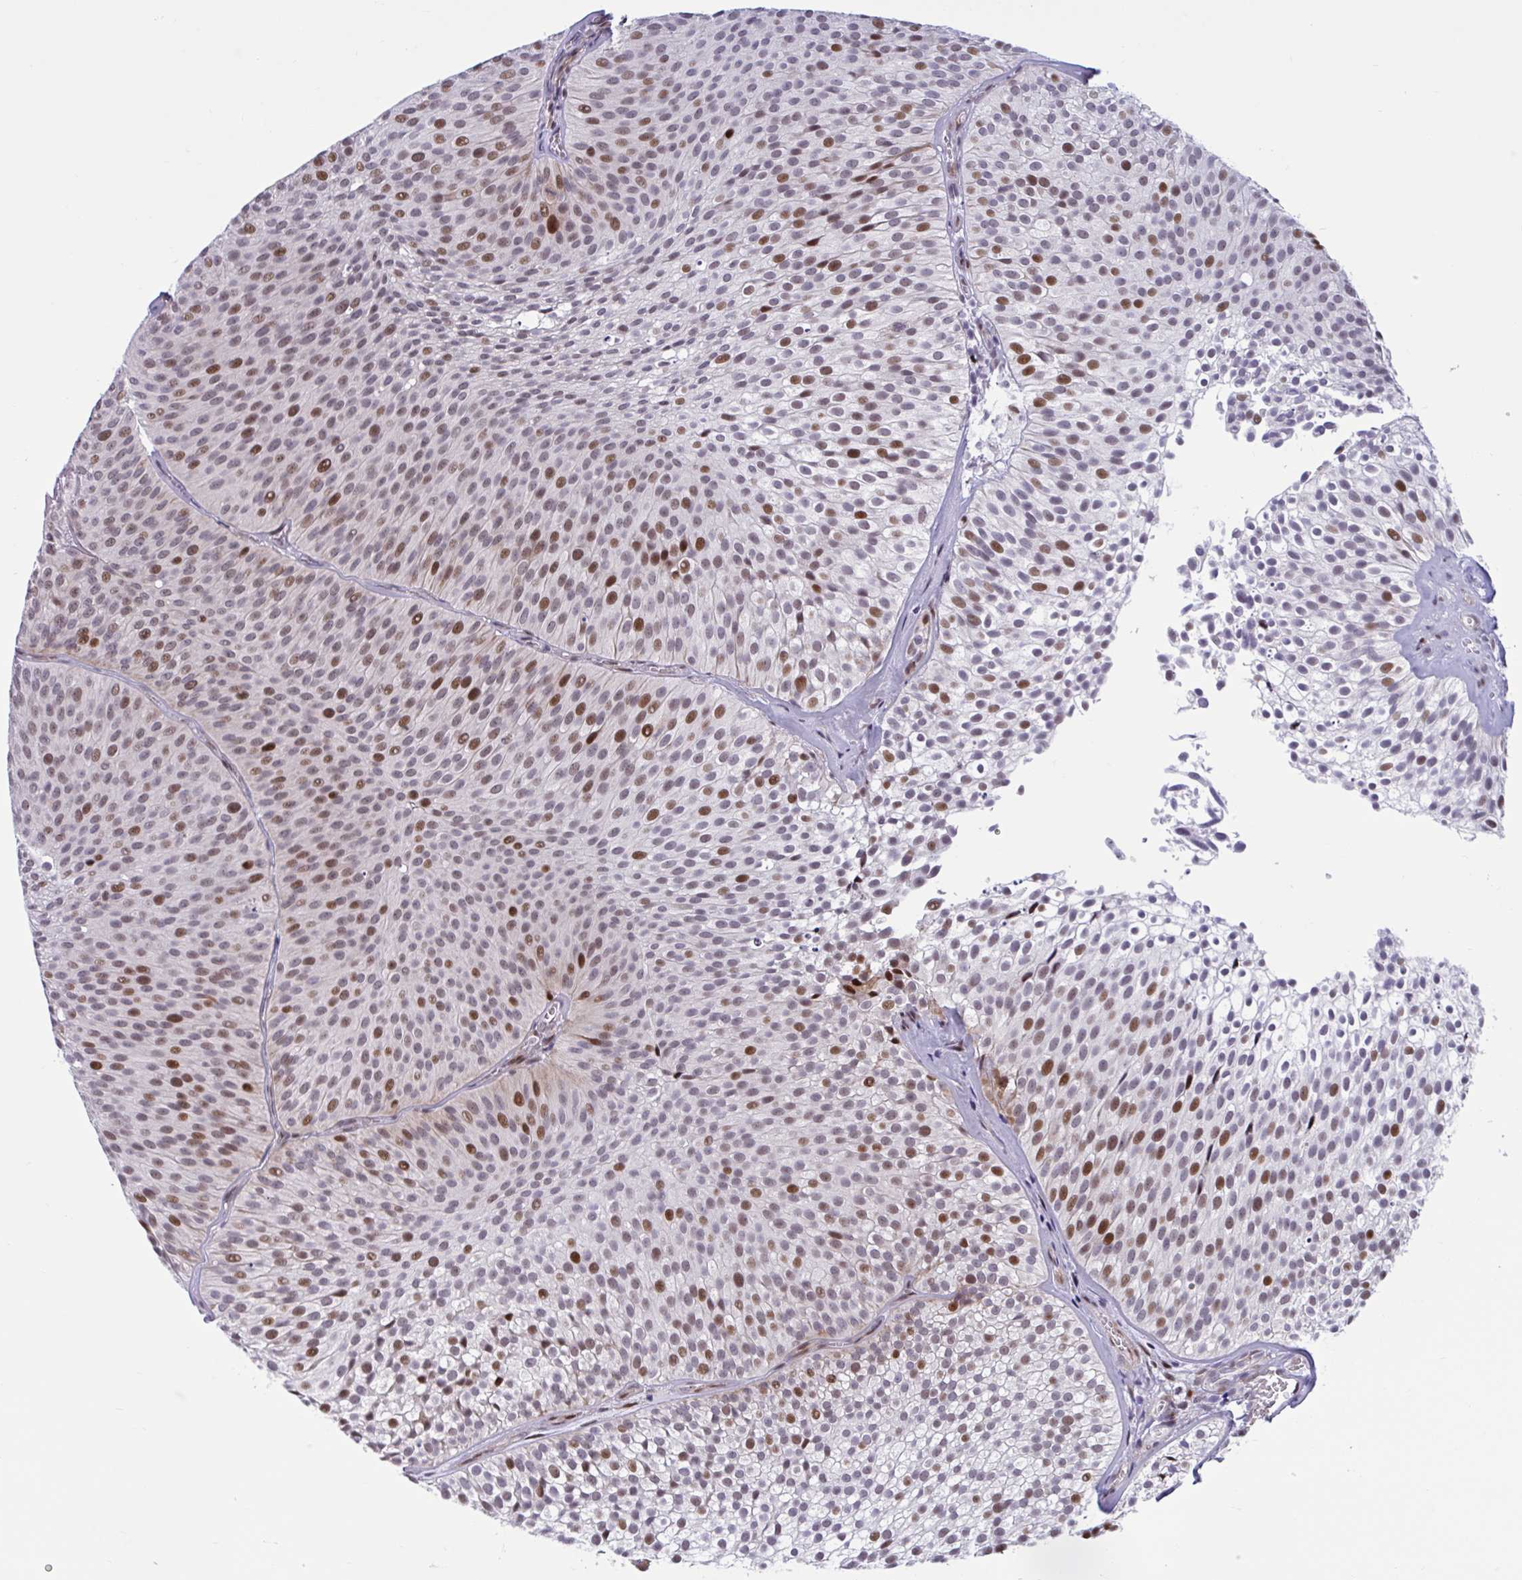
{"staining": {"intensity": "strong", "quantity": "25%-75%", "location": "nuclear"}, "tissue": "urothelial cancer", "cell_type": "Tumor cells", "image_type": "cancer", "snomed": [{"axis": "morphology", "description": "Urothelial carcinoma, Low grade"}, {"axis": "topography", "description": "Urinary bladder"}], "caption": "Urothelial cancer stained with IHC reveals strong nuclear positivity in about 25%-75% of tumor cells. Nuclei are stained in blue.", "gene": "RBL1", "patient": {"sex": "male", "age": 91}}